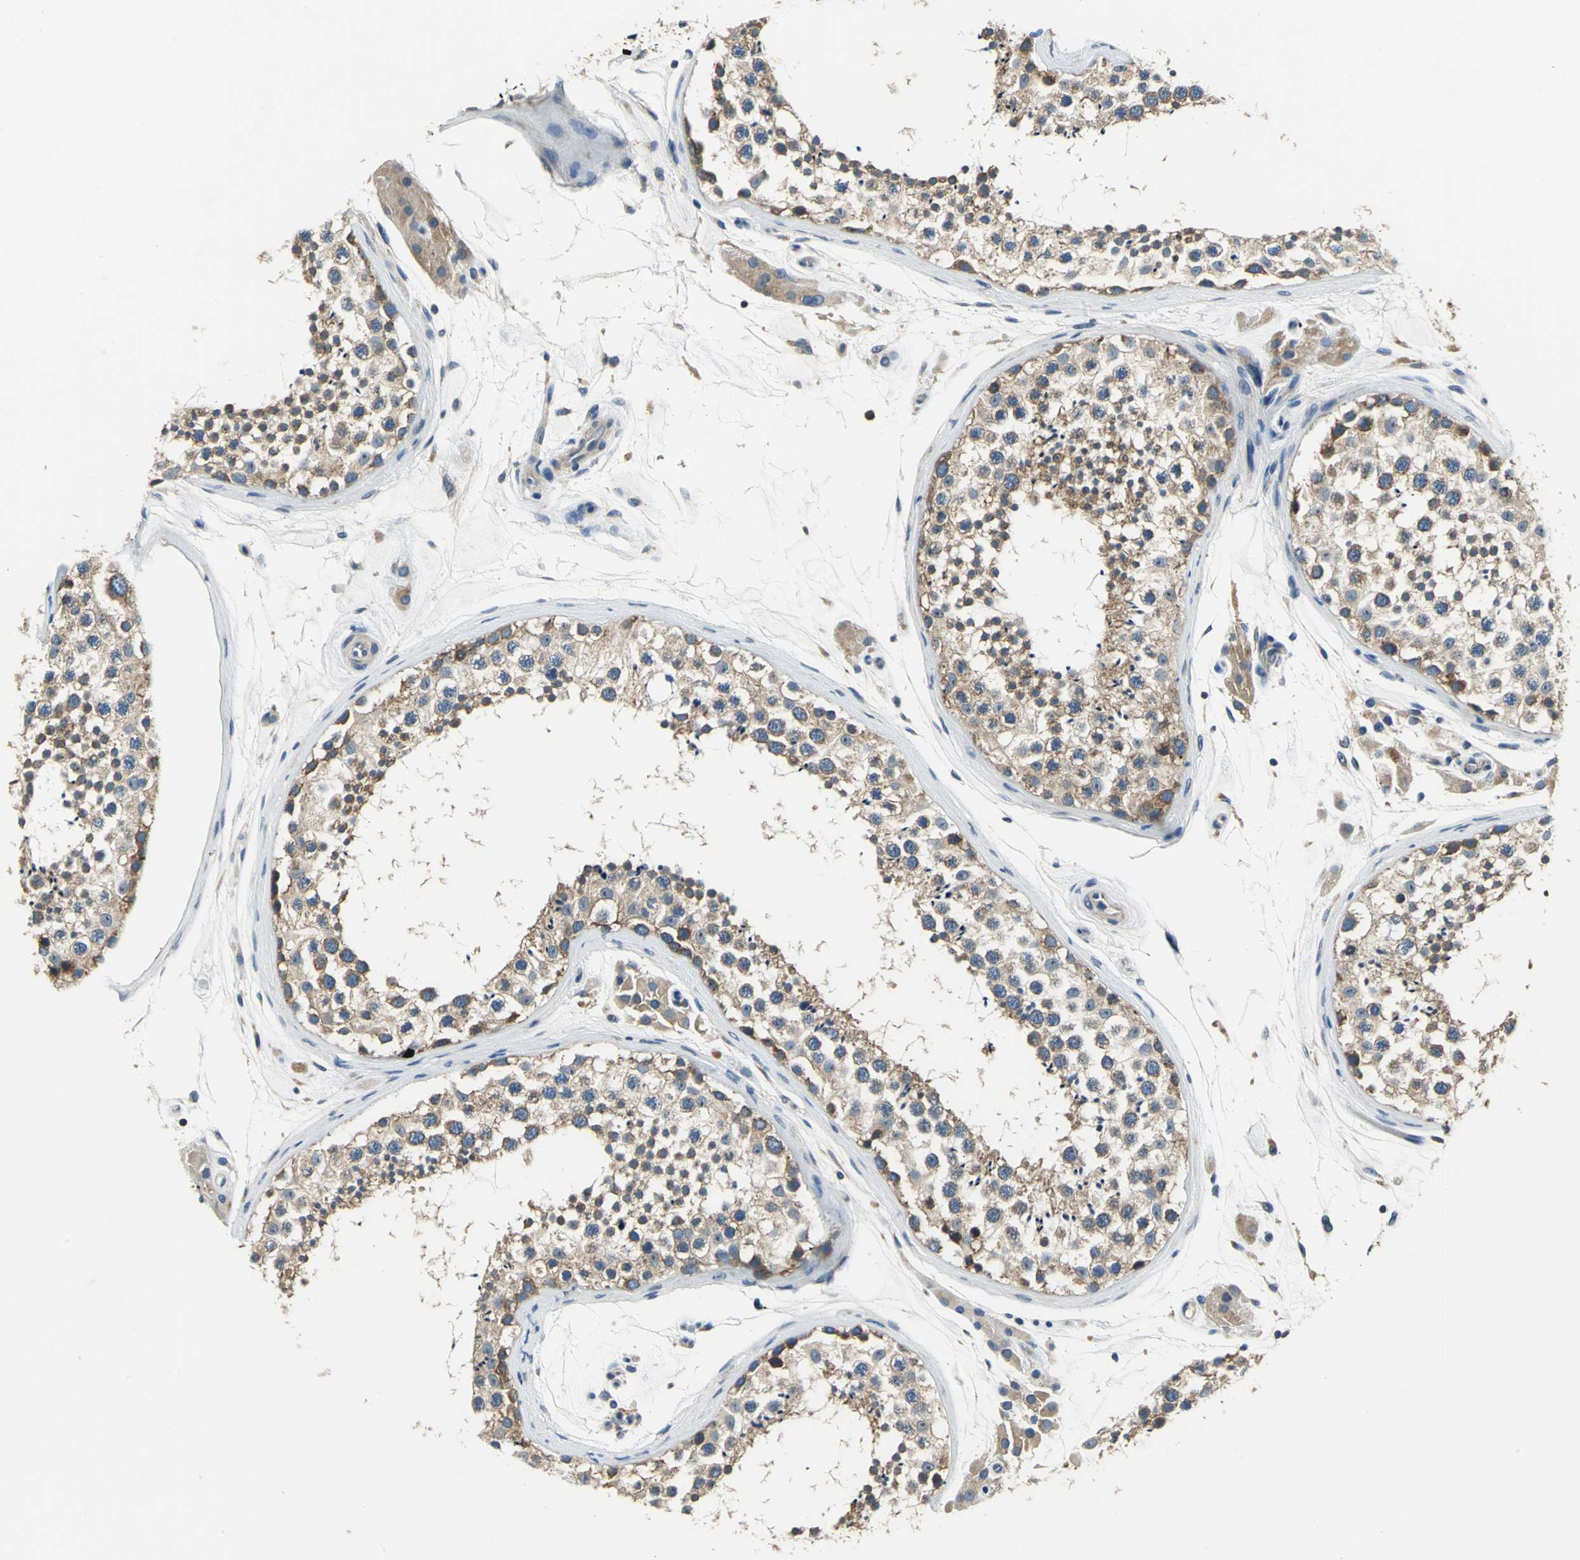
{"staining": {"intensity": "moderate", "quantity": ">75%", "location": "cytoplasmic/membranous"}, "tissue": "testis", "cell_type": "Cells in seminiferous ducts", "image_type": "normal", "snomed": [{"axis": "morphology", "description": "Normal tissue, NOS"}, {"axis": "topography", "description": "Testis"}], "caption": "The photomicrograph displays staining of unremarkable testis, revealing moderate cytoplasmic/membranous protein staining (brown color) within cells in seminiferous ducts. The protein is stained brown, and the nuclei are stained in blue (DAB IHC with brightfield microscopy, high magnification).", "gene": "DDX3X", "patient": {"sex": "male", "age": 46}}